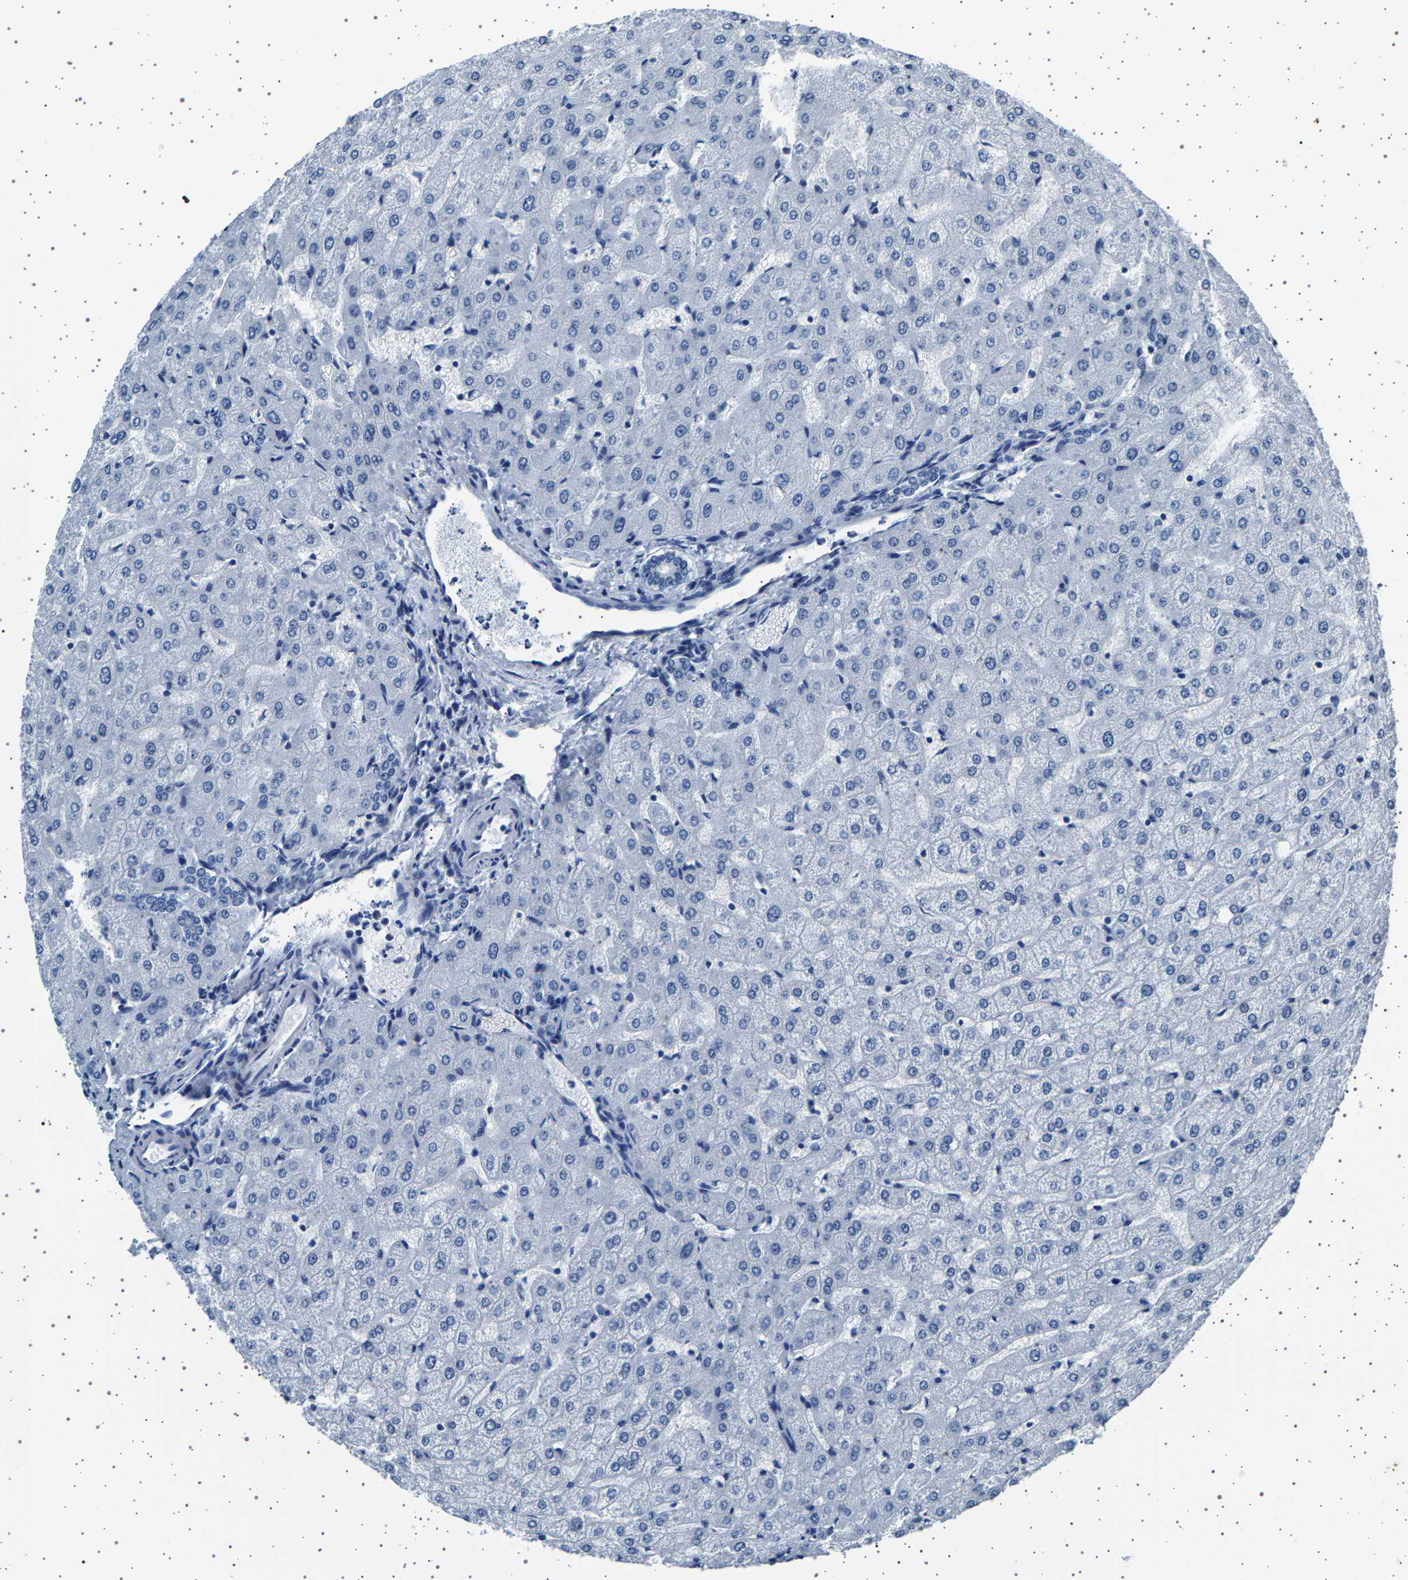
{"staining": {"intensity": "negative", "quantity": "none", "location": "none"}, "tissue": "liver", "cell_type": "Cholangiocytes", "image_type": "normal", "snomed": [{"axis": "morphology", "description": "Normal tissue, NOS"}, {"axis": "morphology", "description": "Fibrosis, NOS"}, {"axis": "topography", "description": "Liver"}], "caption": "Micrograph shows no protein expression in cholangiocytes of unremarkable liver.", "gene": "TFF3", "patient": {"sex": "female", "age": 29}}